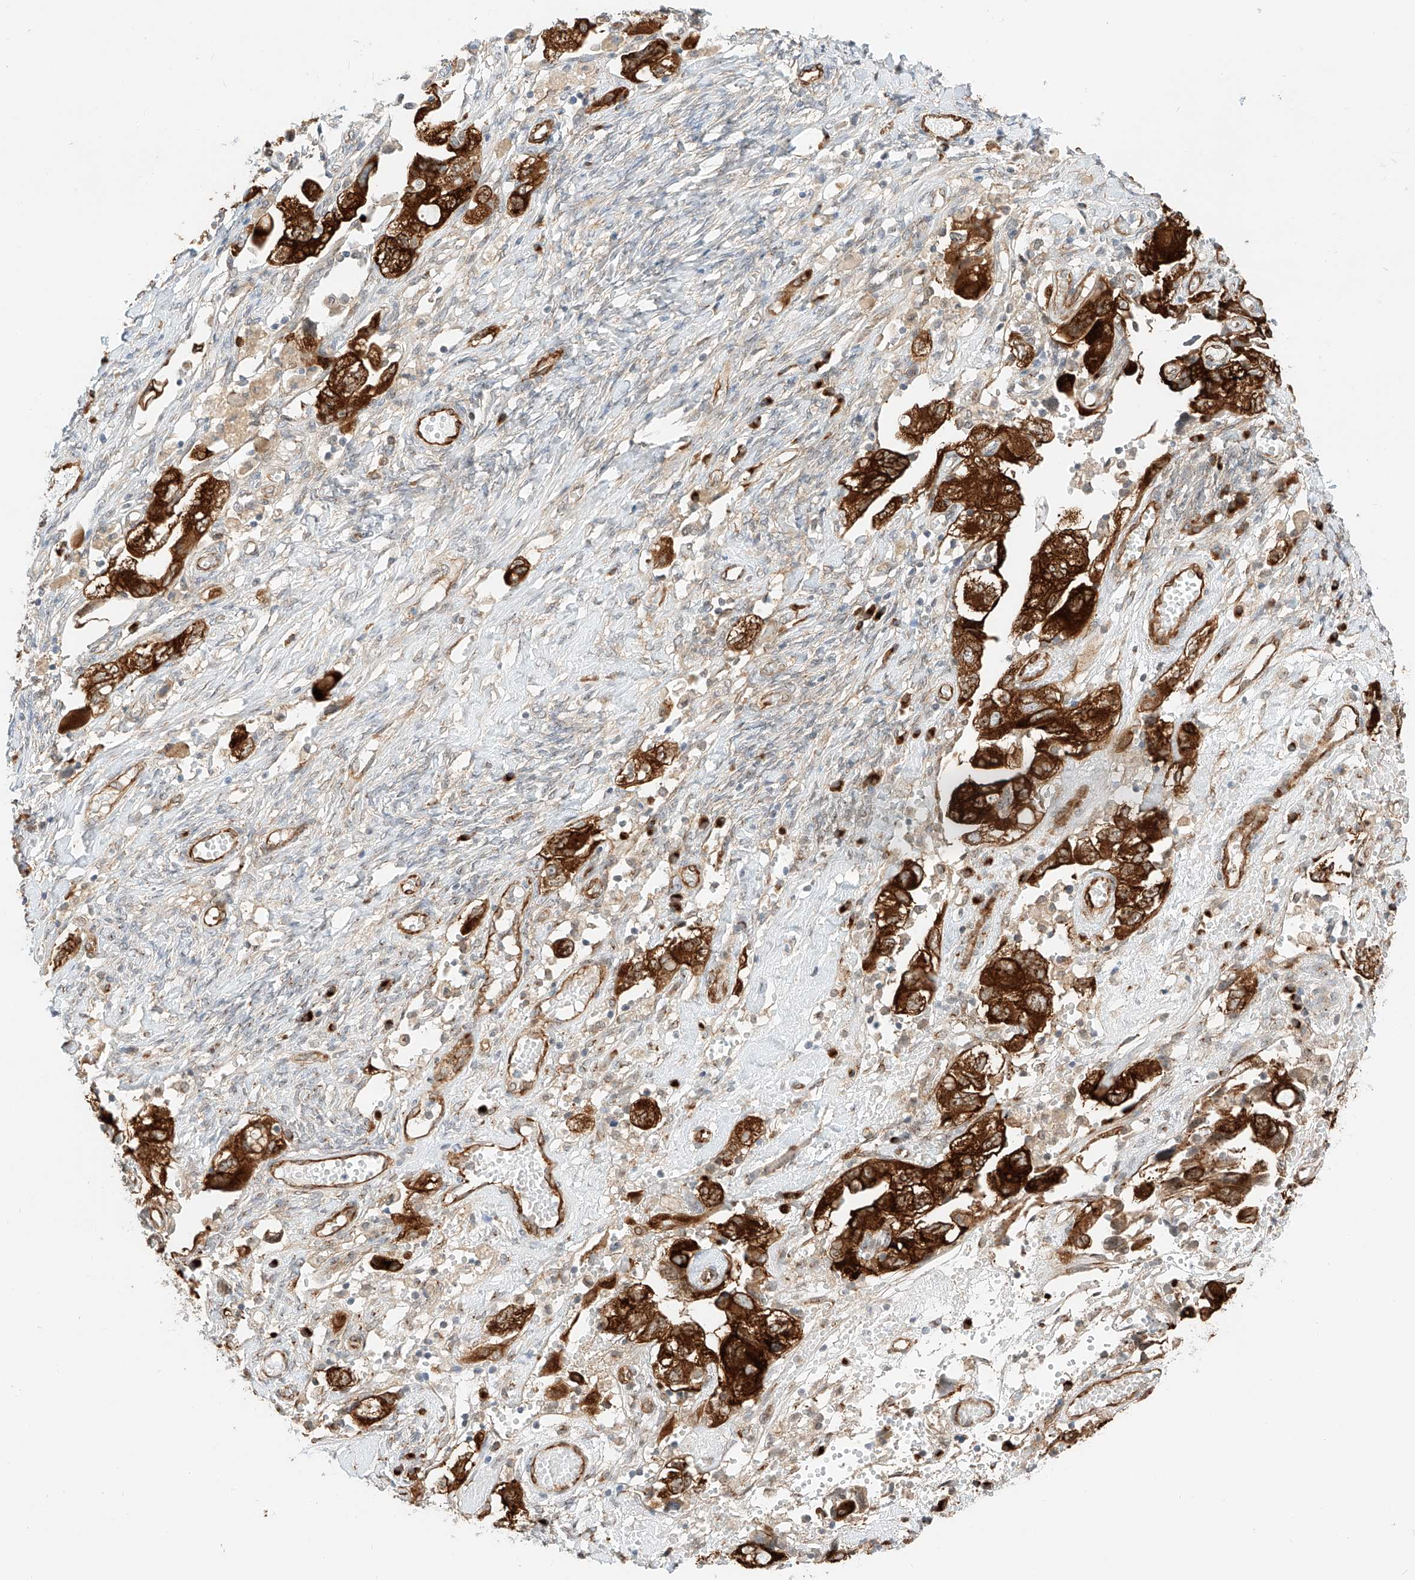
{"staining": {"intensity": "strong", "quantity": ">75%", "location": "cytoplasmic/membranous"}, "tissue": "ovarian cancer", "cell_type": "Tumor cells", "image_type": "cancer", "snomed": [{"axis": "morphology", "description": "Carcinoma, NOS"}, {"axis": "morphology", "description": "Cystadenocarcinoma, serous, NOS"}, {"axis": "topography", "description": "Ovary"}], "caption": "The image demonstrates a brown stain indicating the presence of a protein in the cytoplasmic/membranous of tumor cells in serous cystadenocarcinoma (ovarian). (DAB = brown stain, brightfield microscopy at high magnification).", "gene": "CARMIL1", "patient": {"sex": "female", "age": 69}}